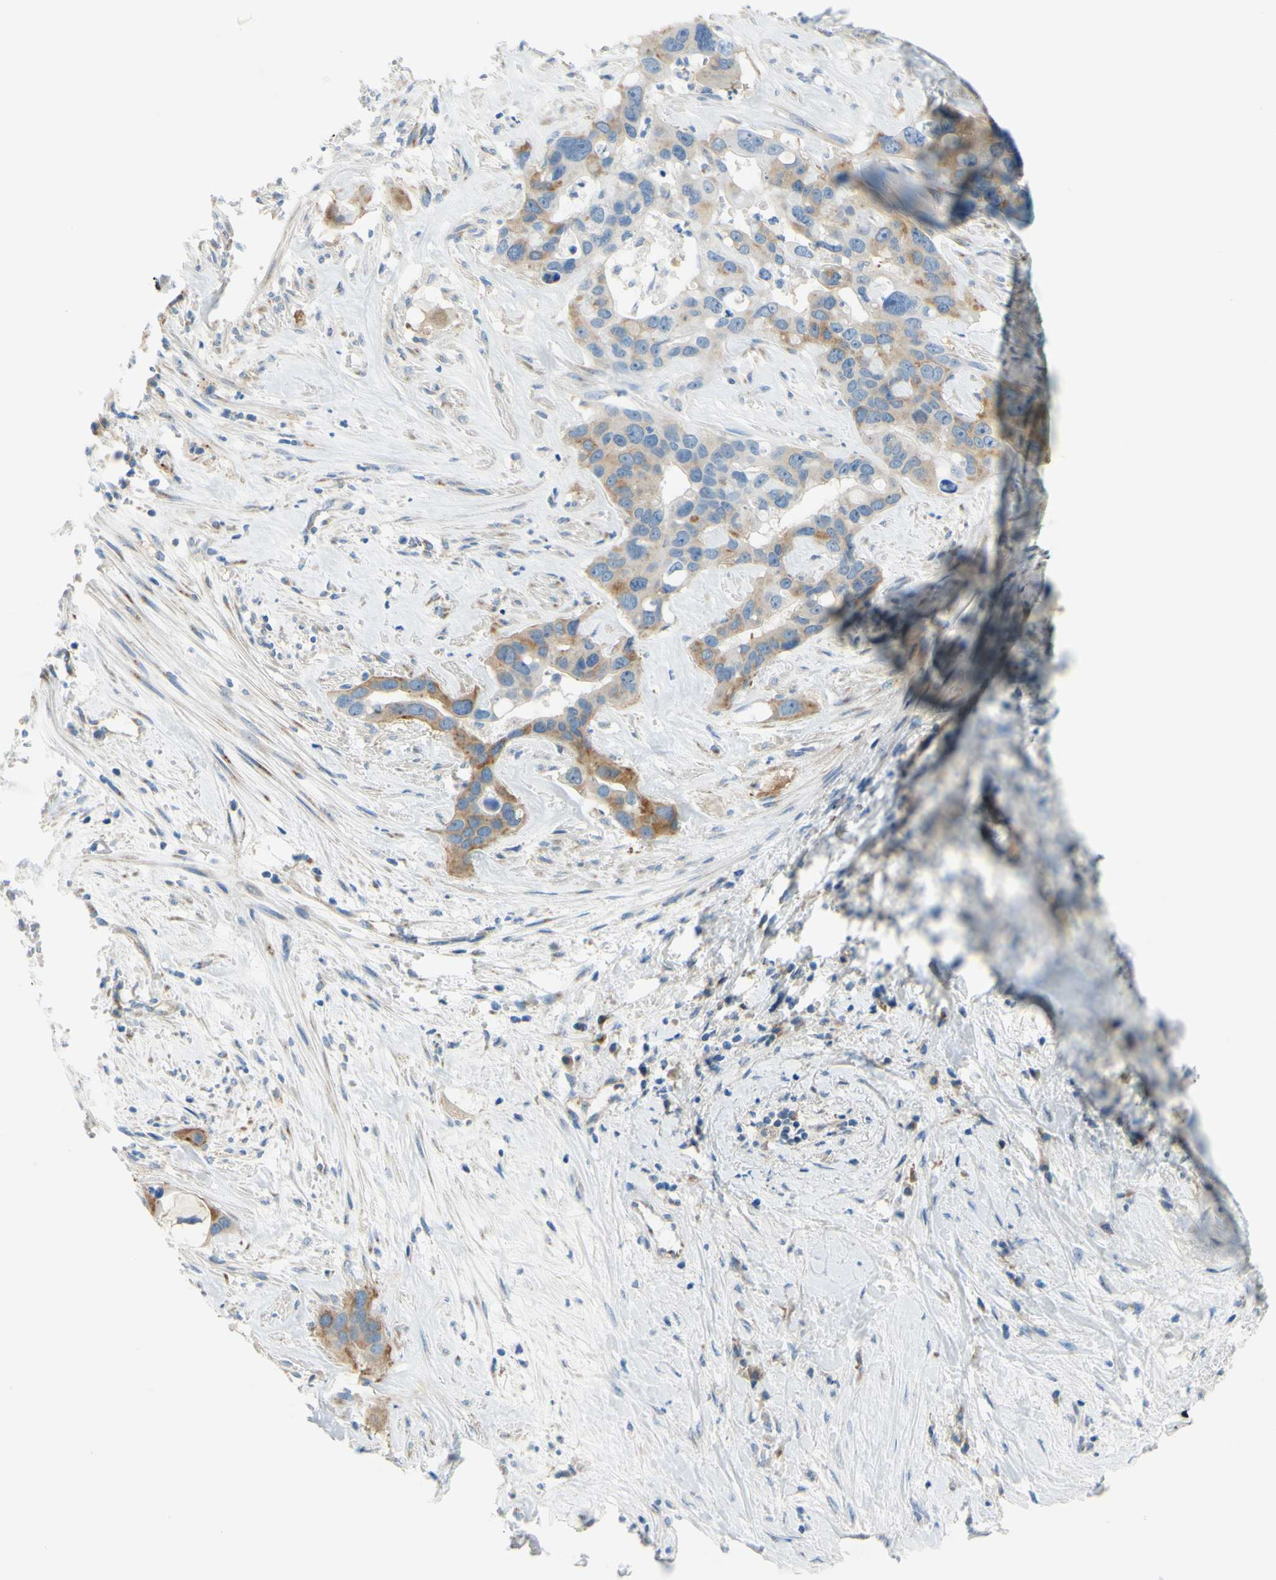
{"staining": {"intensity": "moderate", "quantity": ">75%", "location": "cytoplasmic/membranous"}, "tissue": "liver cancer", "cell_type": "Tumor cells", "image_type": "cancer", "snomed": [{"axis": "morphology", "description": "Cholangiocarcinoma"}, {"axis": "topography", "description": "Liver"}], "caption": "Liver cholangiocarcinoma was stained to show a protein in brown. There is medium levels of moderate cytoplasmic/membranous expression in about >75% of tumor cells.", "gene": "FRMD4B", "patient": {"sex": "female", "age": 65}}